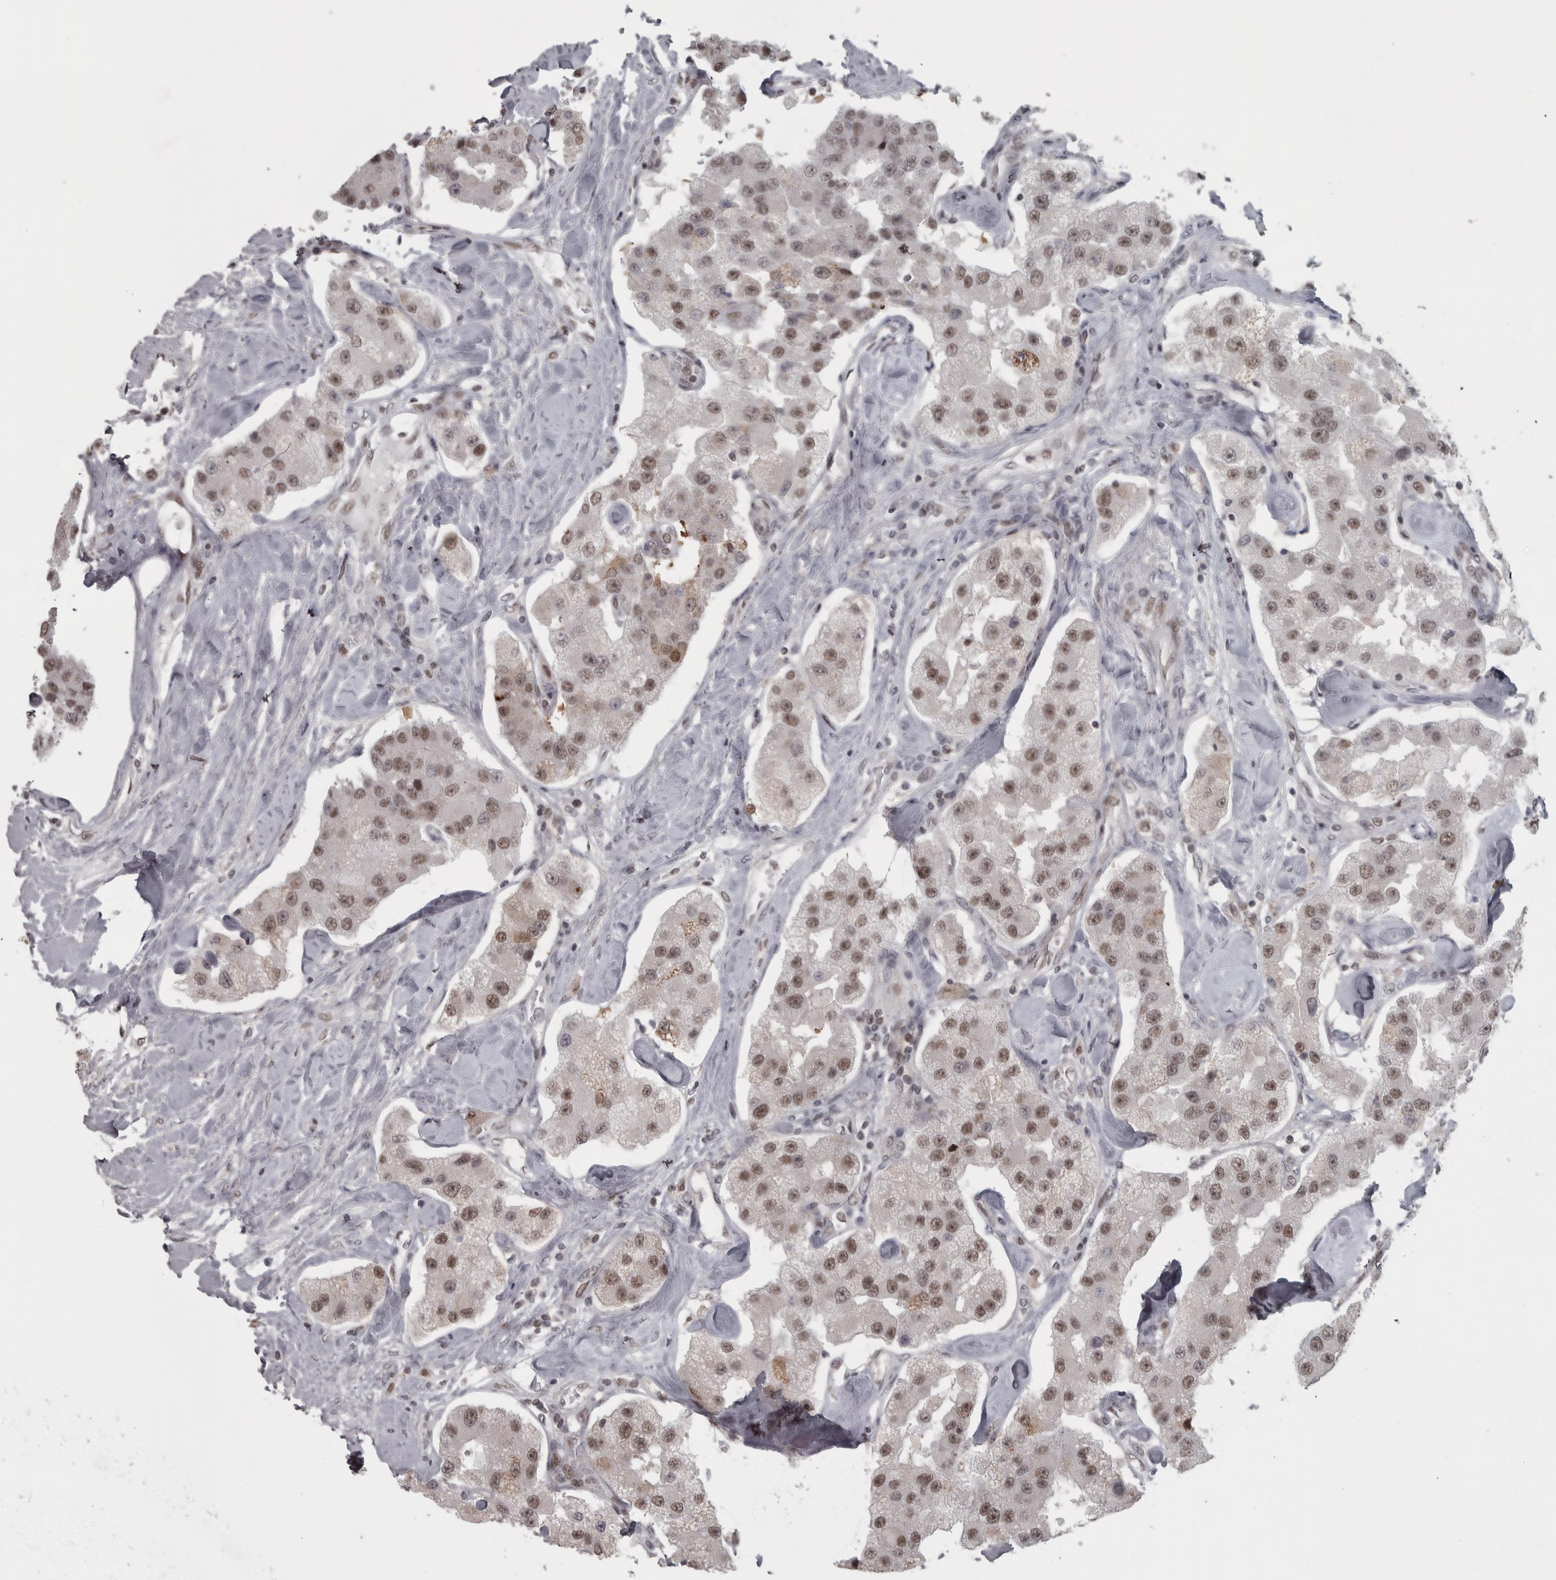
{"staining": {"intensity": "moderate", "quantity": ">75%", "location": "nuclear"}, "tissue": "carcinoid", "cell_type": "Tumor cells", "image_type": "cancer", "snomed": [{"axis": "morphology", "description": "Carcinoid, malignant, NOS"}, {"axis": "topography", "description": "Pancreas"}], "caption": "Approximately >75% of tumor cells in human malignant carcinoid display moderate nuclear protein staining as visualized by brown immunohistochemical staining.", "gene": "MICU3", "patient": {"sex": "male", "age": 41}}